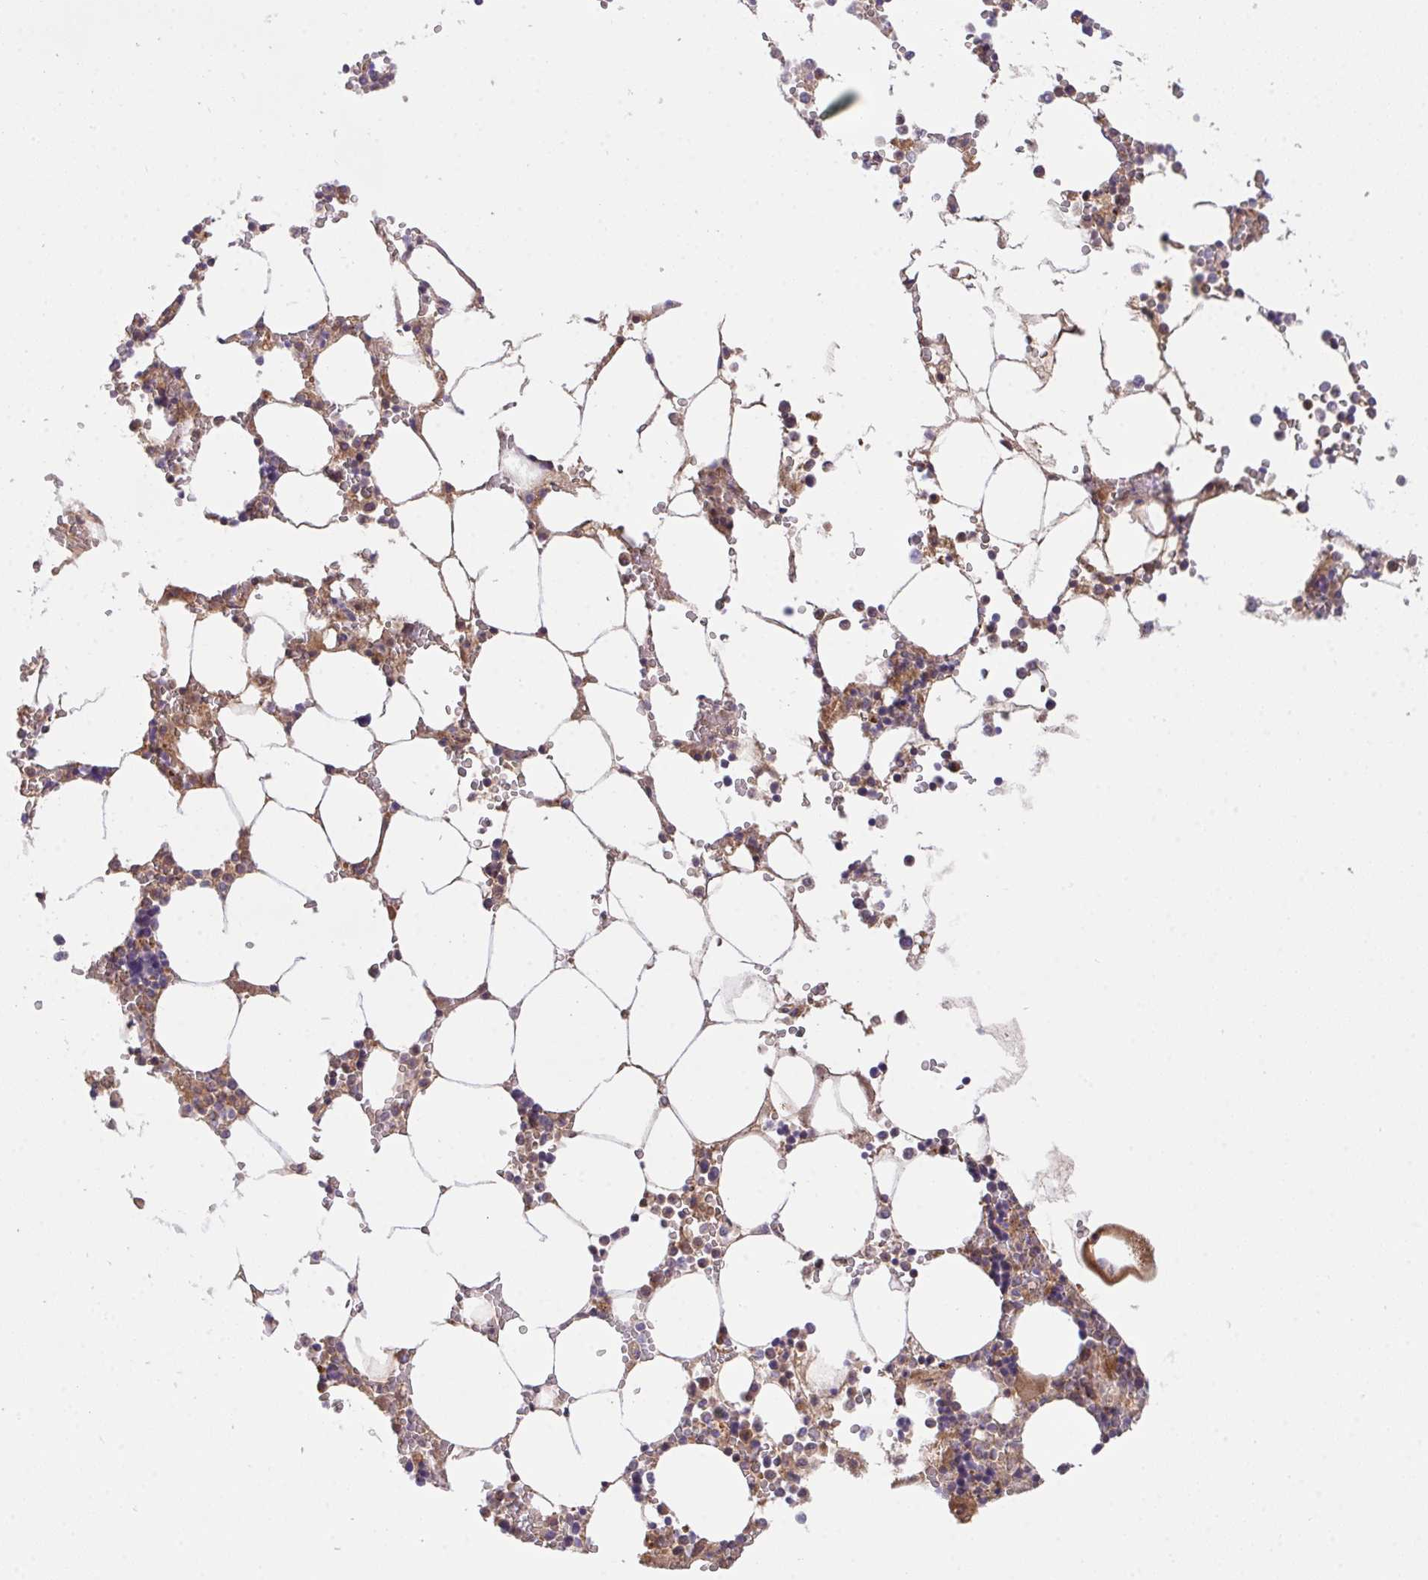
{"staining": {"intensity": "moderate", "quantity": "<25%", "location": "cytoplasmic/membranous"}, "tissue": "bone marrow", "cell_type": "Hematopoietic cells", "image_type": "normal", "snomed": [{"axis": "morphology", "description": "Normal tissue, NOS"}, {"axis": "topography", "description": "Bone marrow"}], "caption": "Hematopoietic cells show low levels of moderate cytoplasmic/membranous expression in about <25% of cells in unremarkable human bone marrow.", "gene": "ZNF581", "patient": {"sex": "male", "age": 64}}